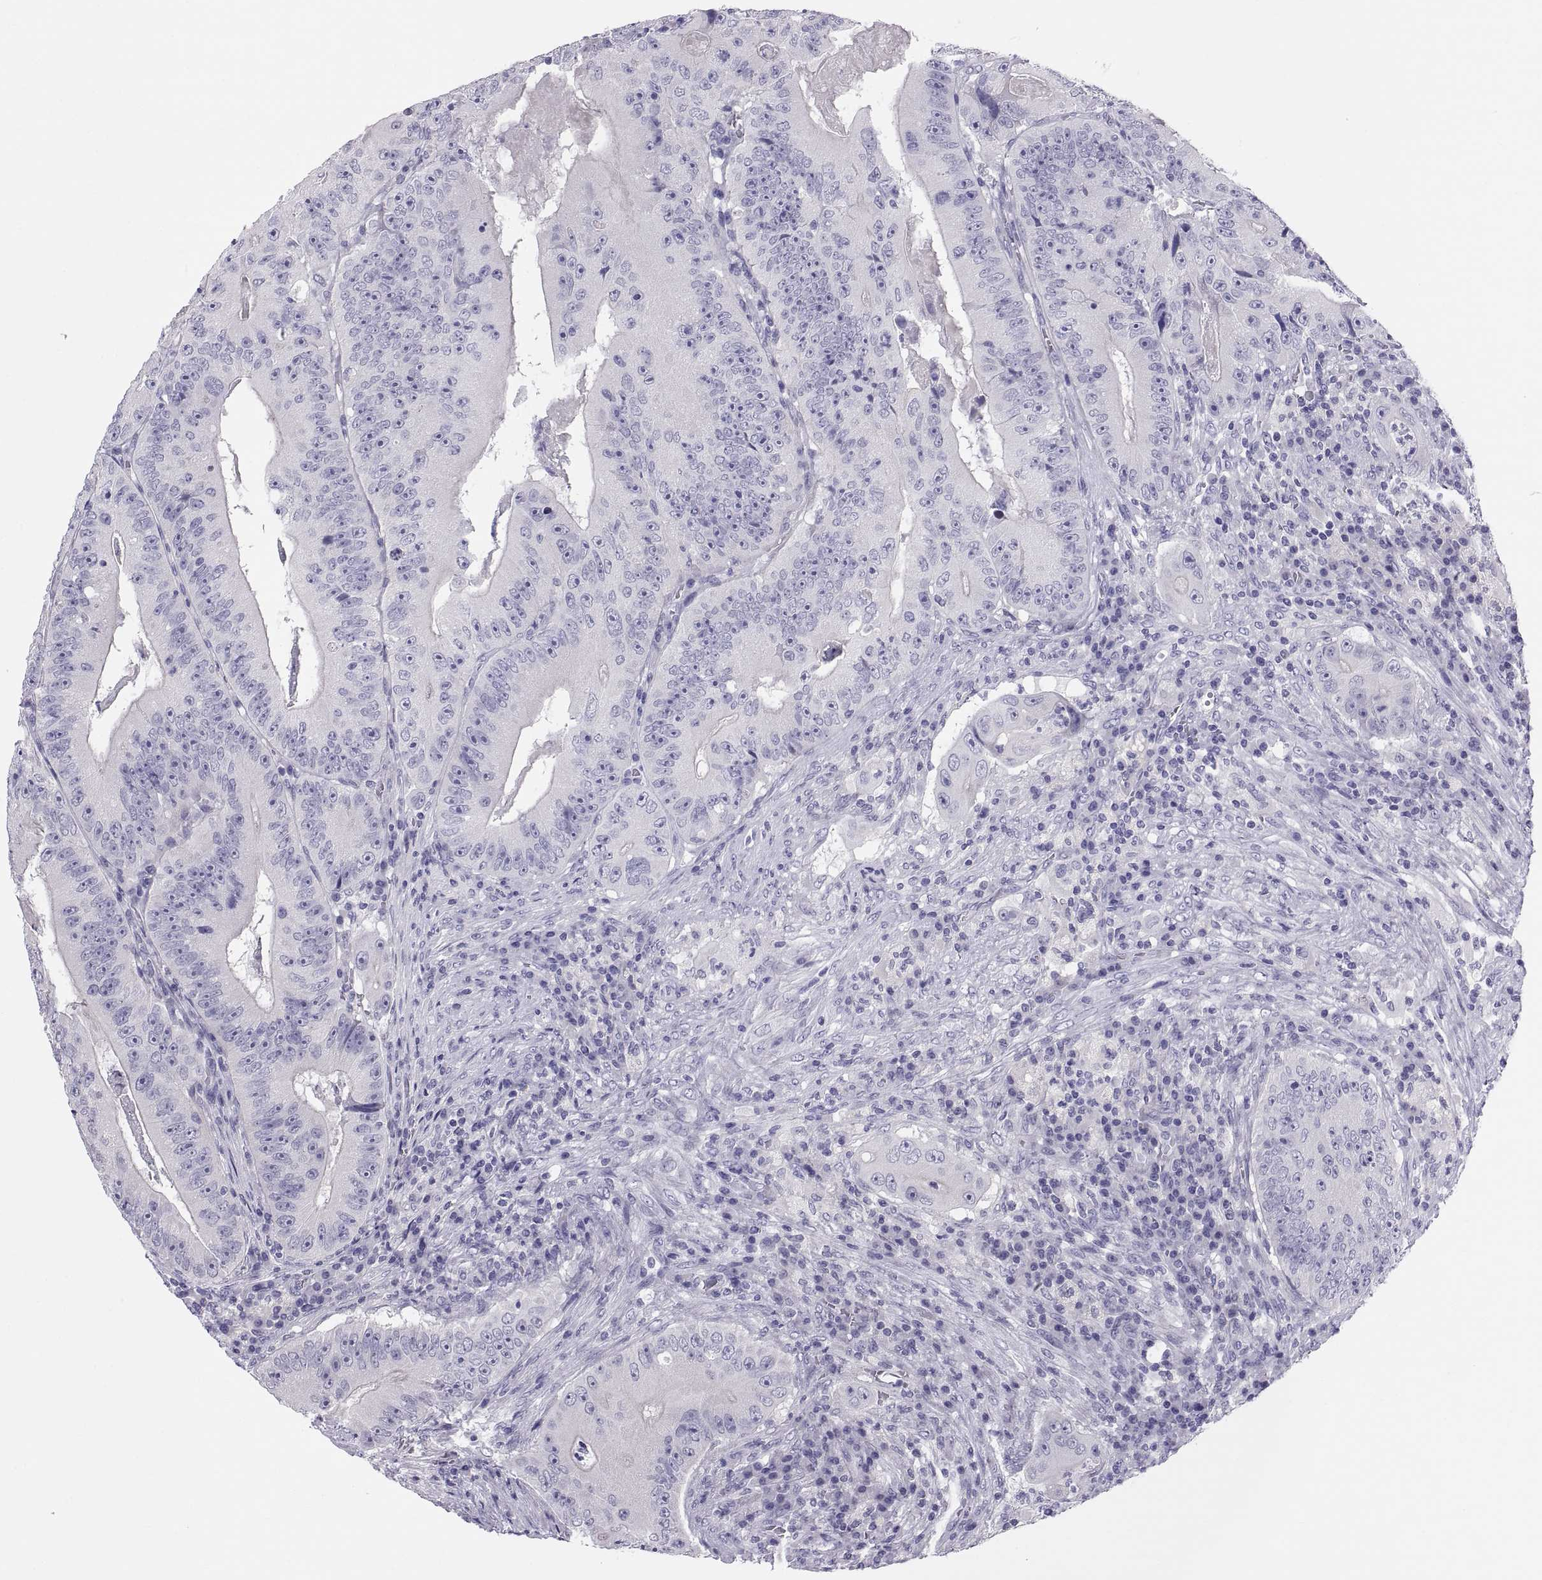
{"staining": {"intensity": "negative", "quantity": "none", "location": "none"}, "tissue": "colorectal cancer", "cell_type": "Tumor cells", "image_type": "cancer", "snomed": [{"axis": "morphology", "description": "Adenocarcinoma, NOS"}, {"axis": "topography", "description": "Colon"}], "caption": "There is no significant staining in tumor cells of colorectal cancer (adenocarcinoma). (DAB (3,3'-diaminobenzidine) immunohistochemistry, high magnification).", "gene": "RNASE12", "patient": {"sex": "female", "age": 86}}